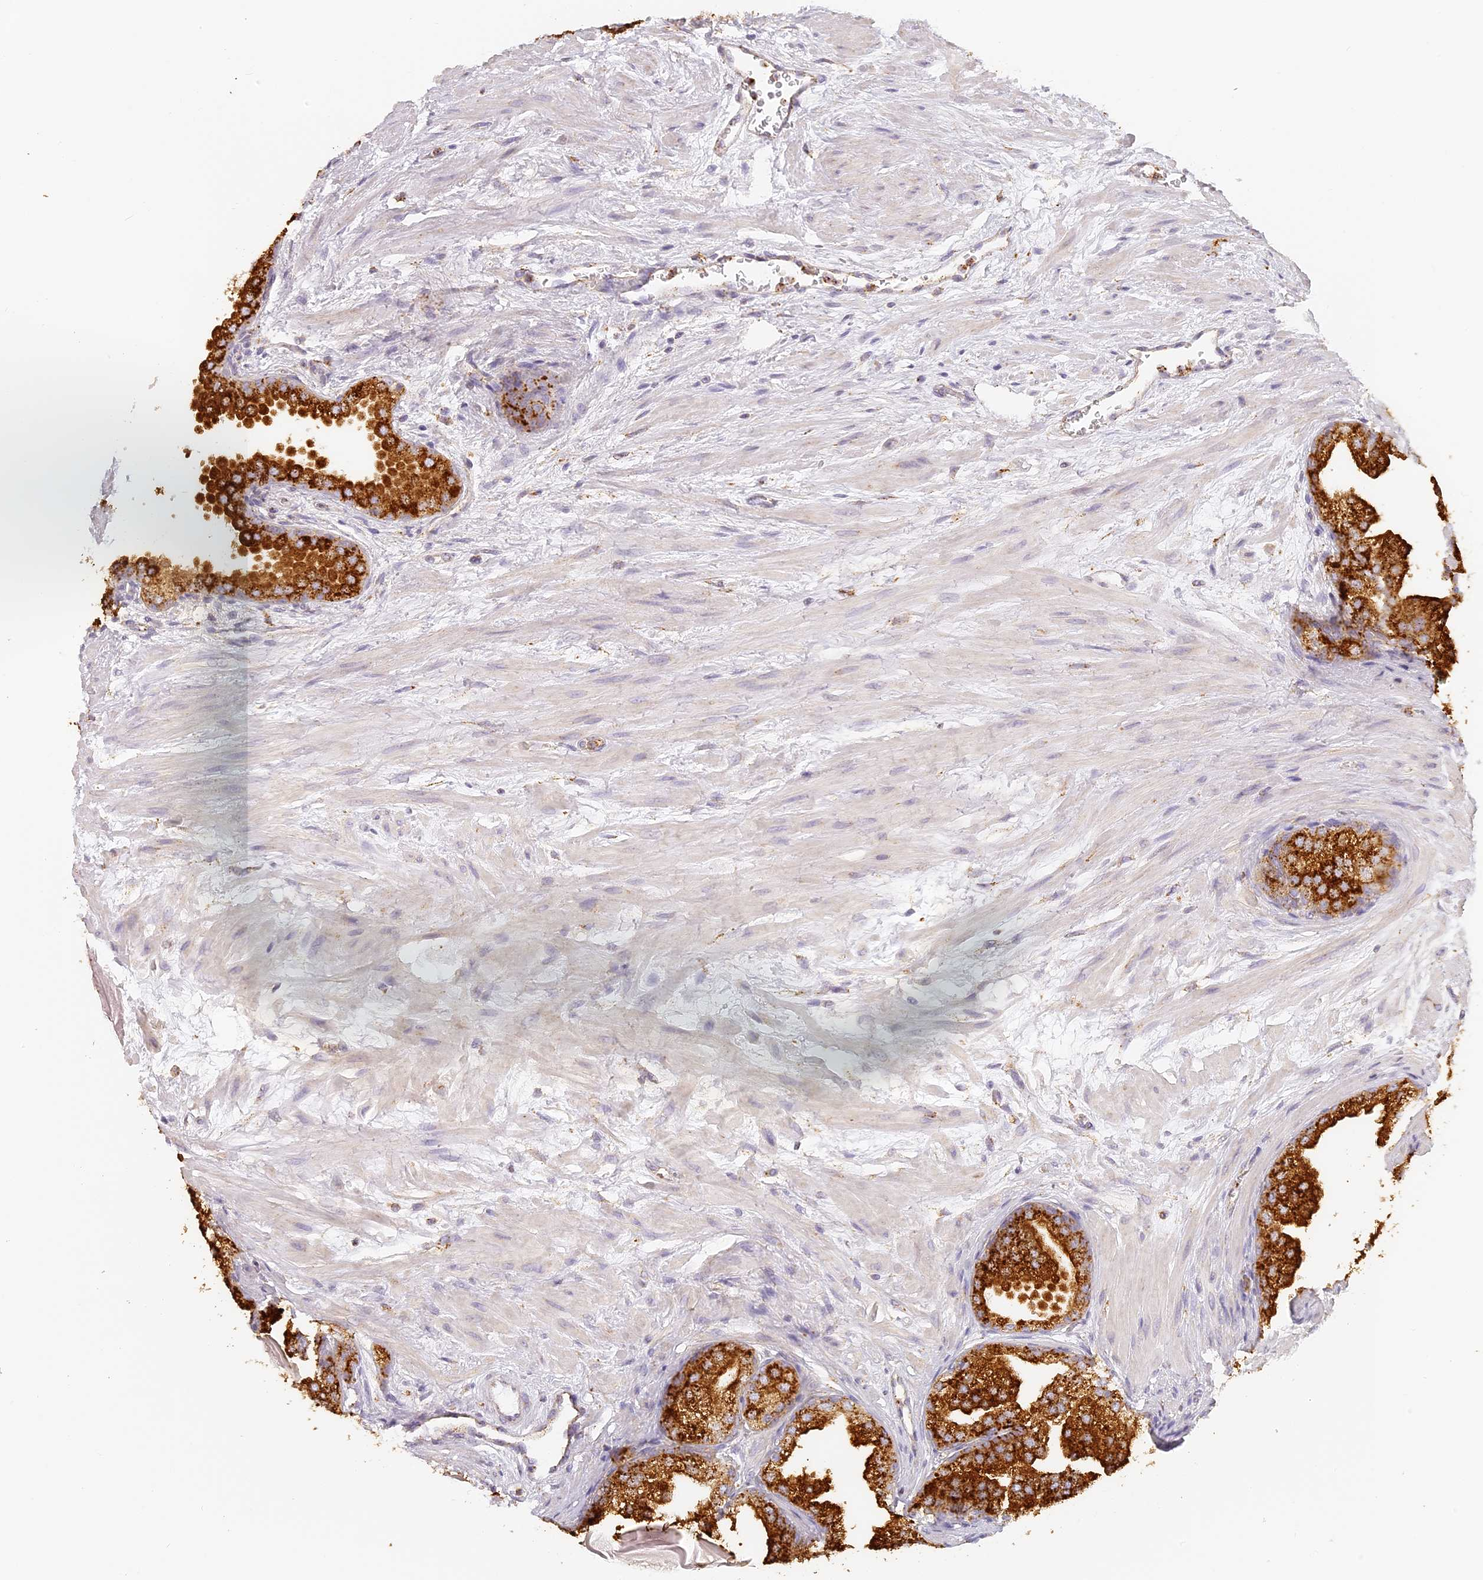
{"staining": {"intensity": "strong", "quantity": ">75%", "location": "cytoplasmic/membranous"}, "tissue": "prostate", "cell_type": "Glandular cells", "image_type": "normal", "snomed": [{"axis": "morphology", "description": "Normal tissue, NOS"}, {"axis": "topography", "description": "Prostate"}], "caption": "The photomicrograph exhibits a brown stain indicating the presence of a protein in the cytoplasmic/membranous of glandular cells in prostate. Using DAB (brown) and hematoxylin (blue) stains, captured at high magnification using brightfield microscopy.", "gene": "LAMP2", "patient": {"sex": "male", "age": 48}}